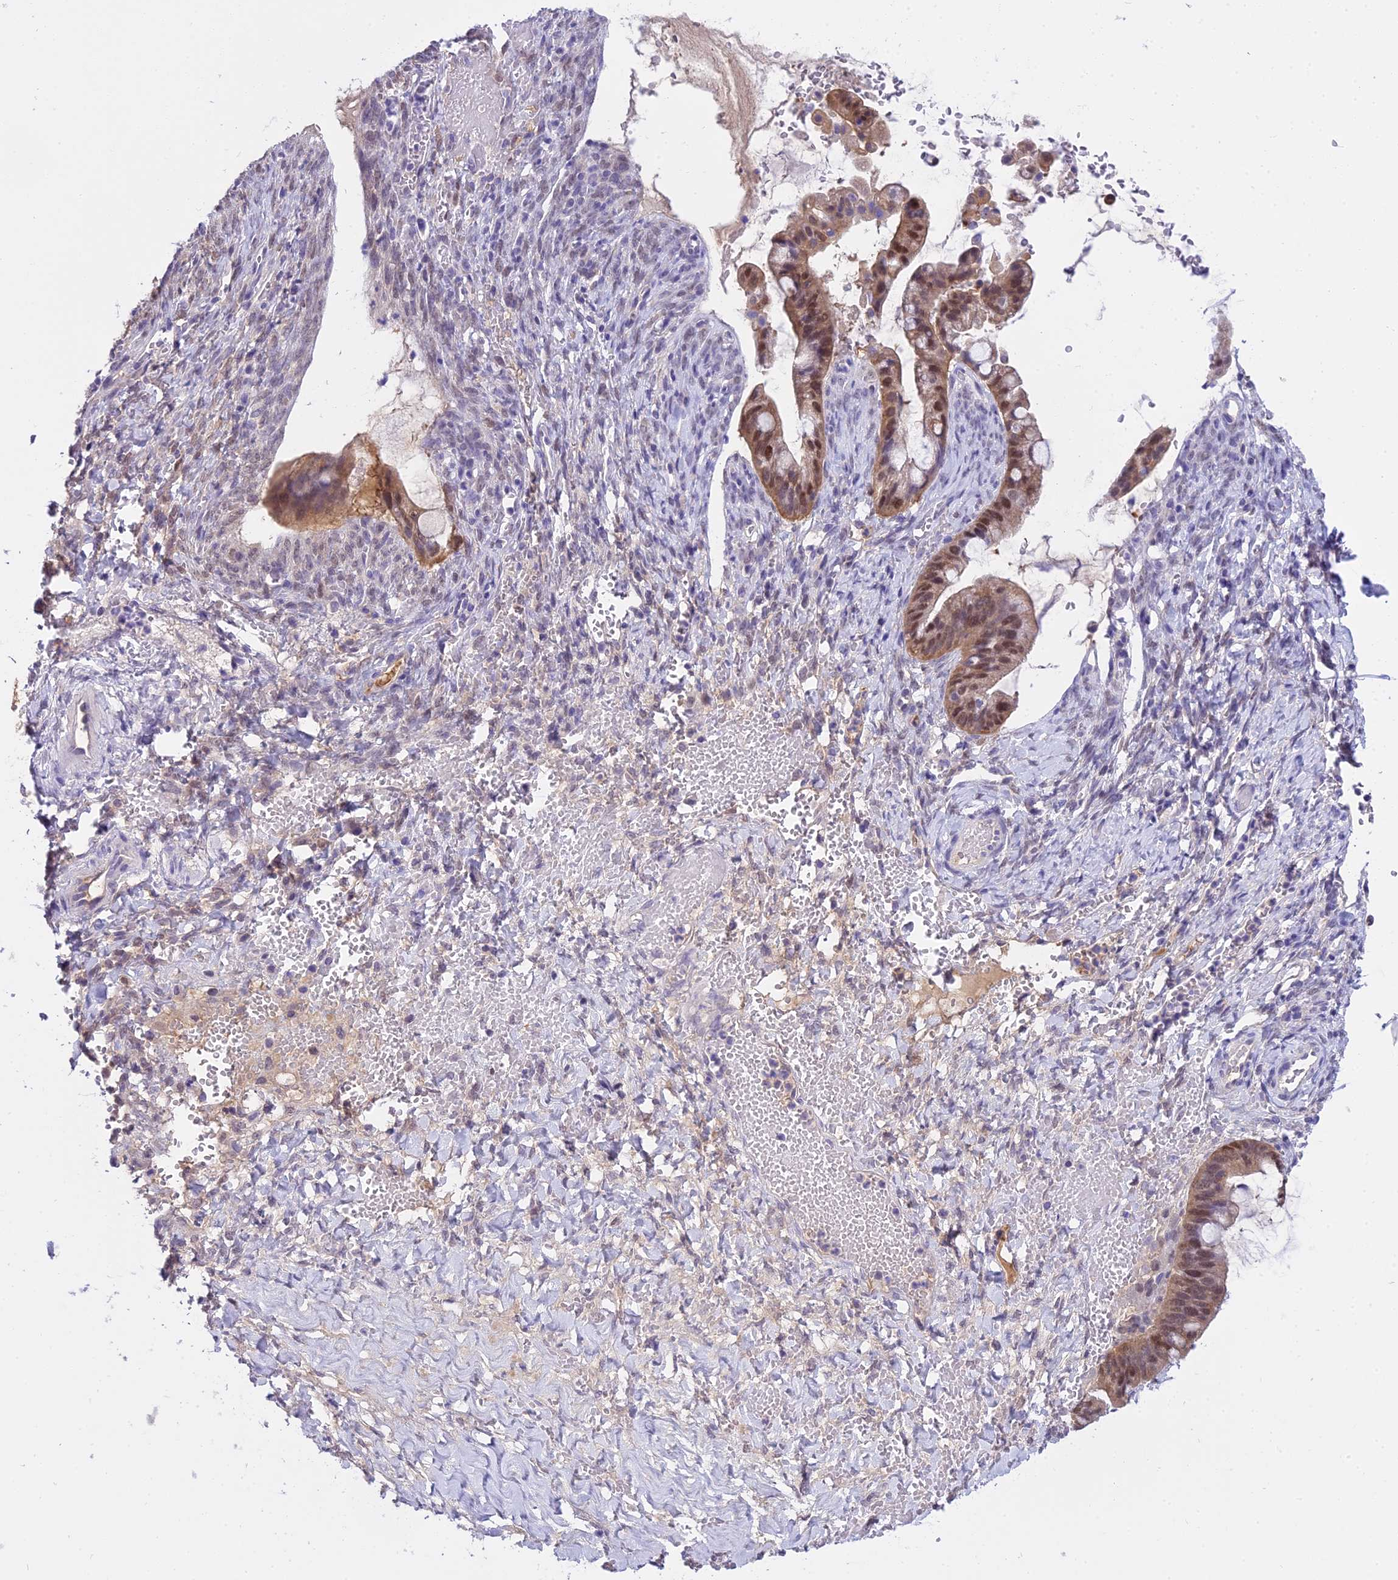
{"staining": {"intensity": "moderate", "quantity": ">75%", "location": "nuclear"}, "tissue": "ovarian cancer", "cell_type": "Tumor cells", "image_type": "cancer", "snomed": [{"axis": "morphology", "description": "Cystadenocarcinoma, mucinous, NOS"}, {"axis": "topography", "description": "Ovary"}], "caption": "Immunohistochemistry image of mucinous cystadenocarcinoma (ovarian) stained for a protein (brown), which reveals medium levels of moderate nuclear expression in approximately >75% of tumor cells.", "gene": "MAT2A", "patient": {"sex": "female", "age": 73}}